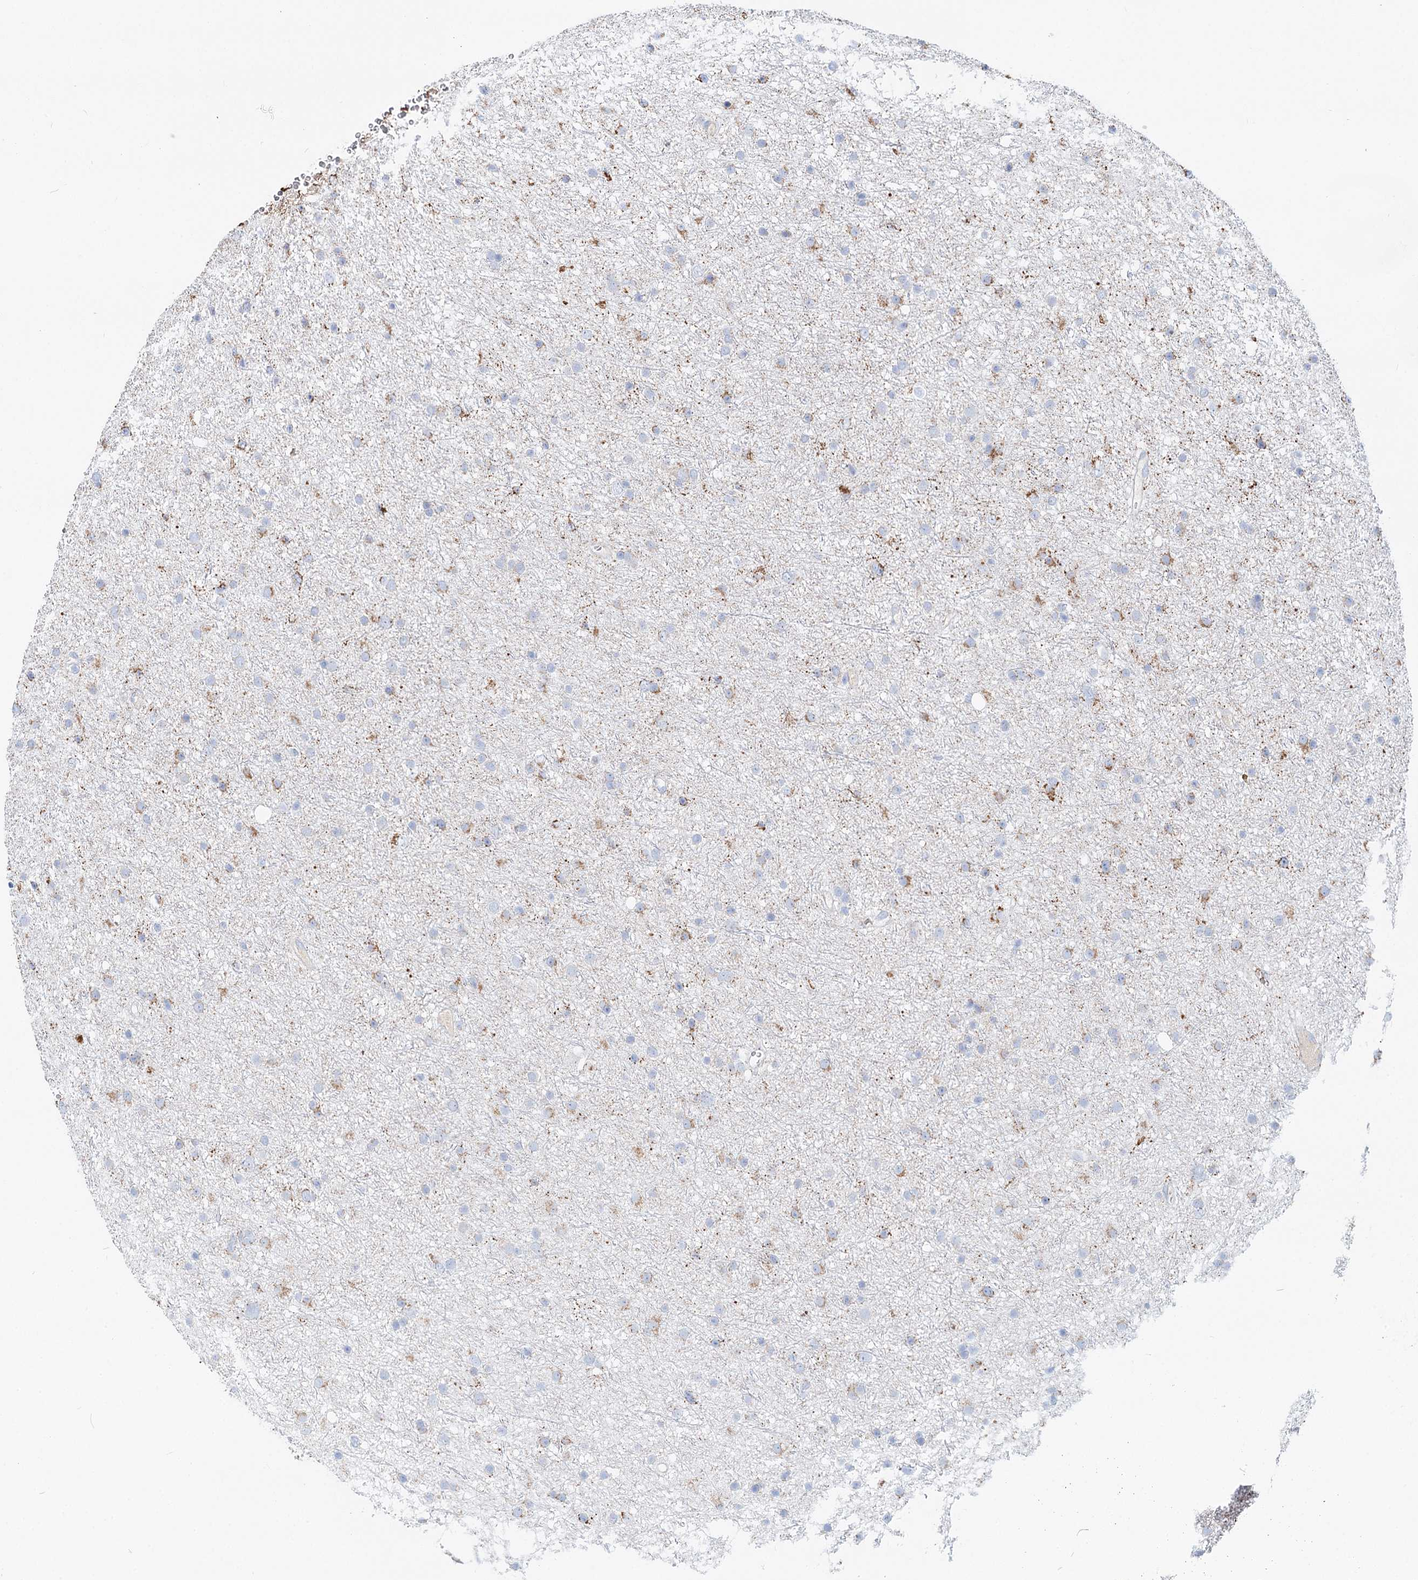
{"staining": {"intensity": "moderate", "quantity": "<25%", "location": "cytoplasmic/membranous"}, "tissue": "glioma", "cell_type": "Tumor cells", "image_type": "cancer", "snomed": [{"axis": "morphology", "description": "Glioma, malignant, Low grade"}, {"axis": "topography", "description": "Cerebral cortex"}], "caption": "Human glioma stained with a protein marker demonstrates moderate staining in tumor cells.", "gene": "MCCC2", "patient": {"sex": "female", "age": 39}}